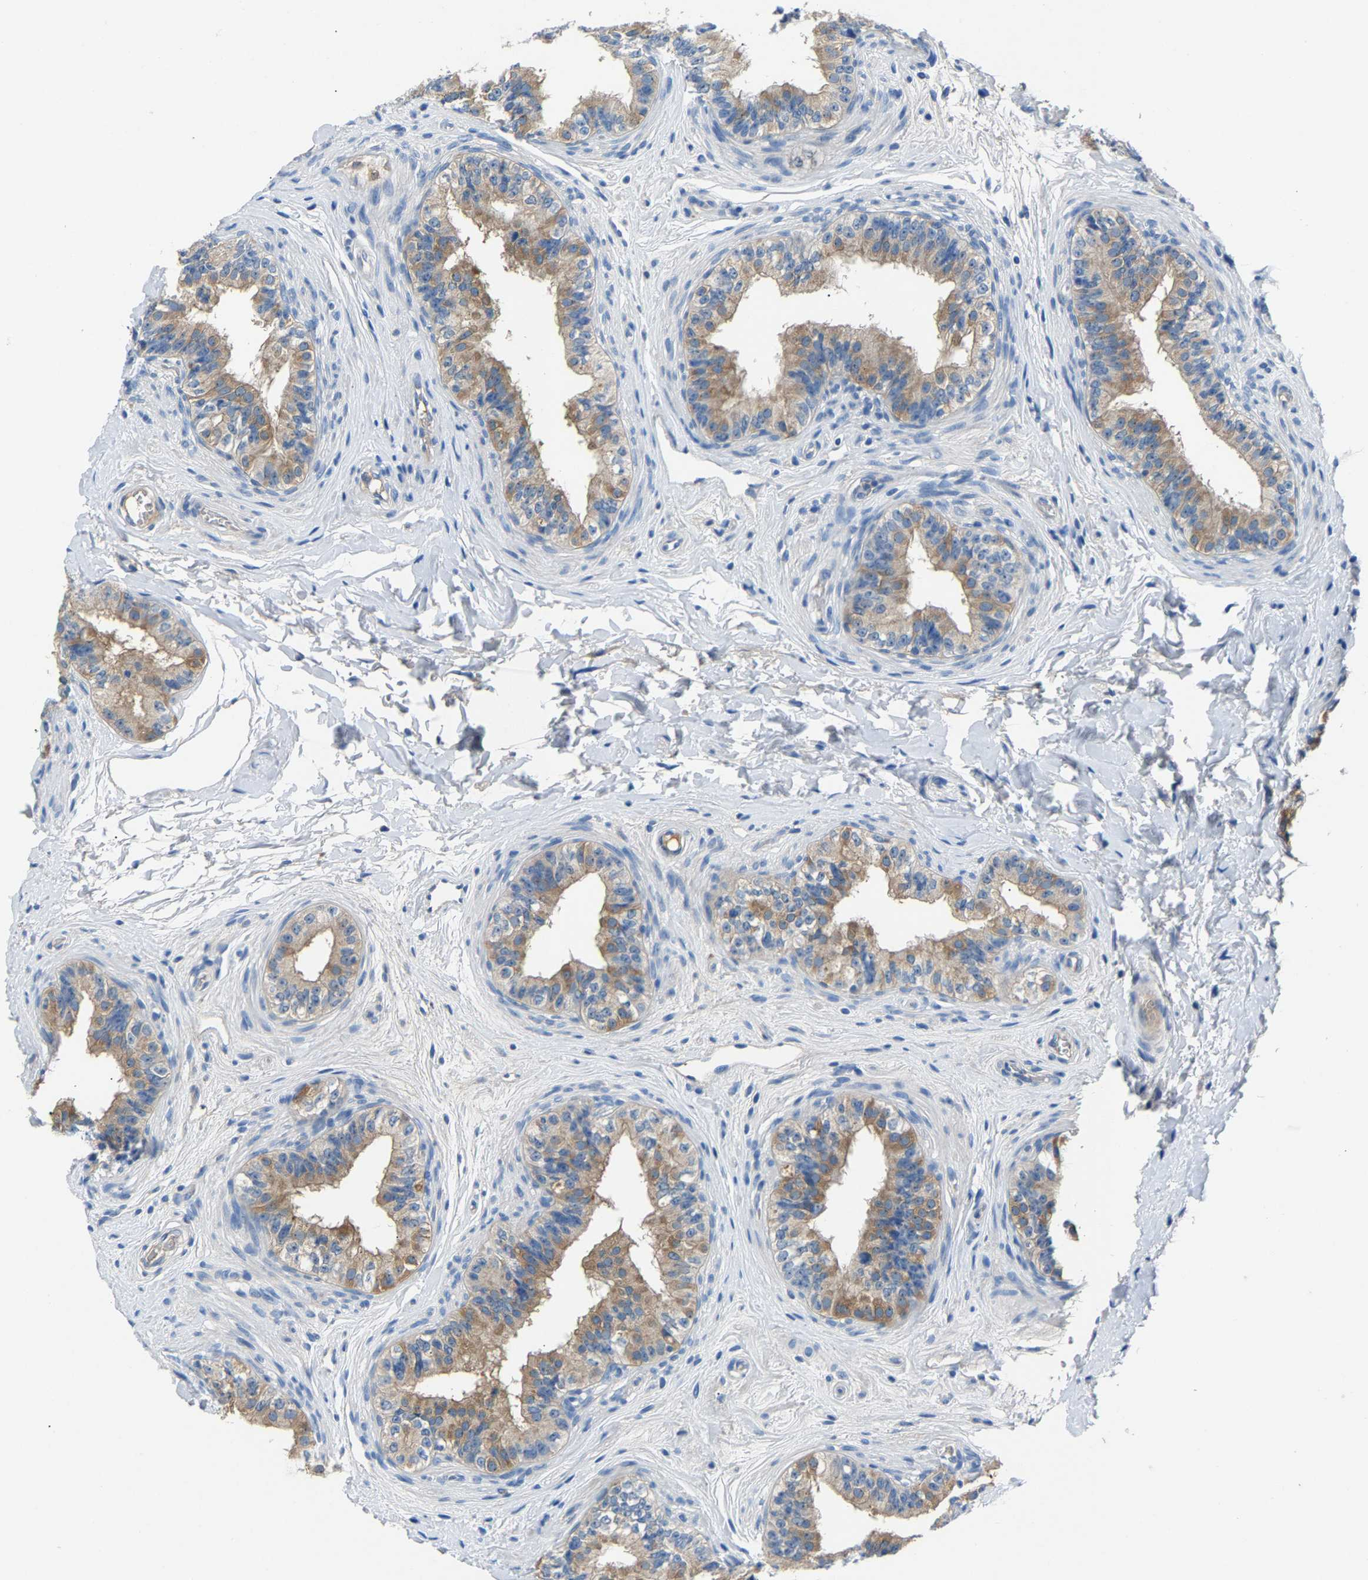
{"staining": {"intensity": "moderate", "quantity": "25%-75%", "location": "cytoplasmic/membranous"}, "tissue": "epididymis", "cell_type": "Glandular cells", "image_type": "normal", "snomed": [{"axis": "morphology", "description": "Normal tissue, NOS"}, {"axis": "topography", "description": "Testis"}, {"axis": "topography", "description": "Epididymis"}], "caption": "Immunohistochemistry (IHC) micrograph of benign epididymis stained for a protein (brown), which exhibits medium levels of moderate cytoplasmic/membranous positivity in approximately 25%-75% of glandular cells.", "gene": "DNAAF5", "patient": {"sex": "male", "age": 36}}